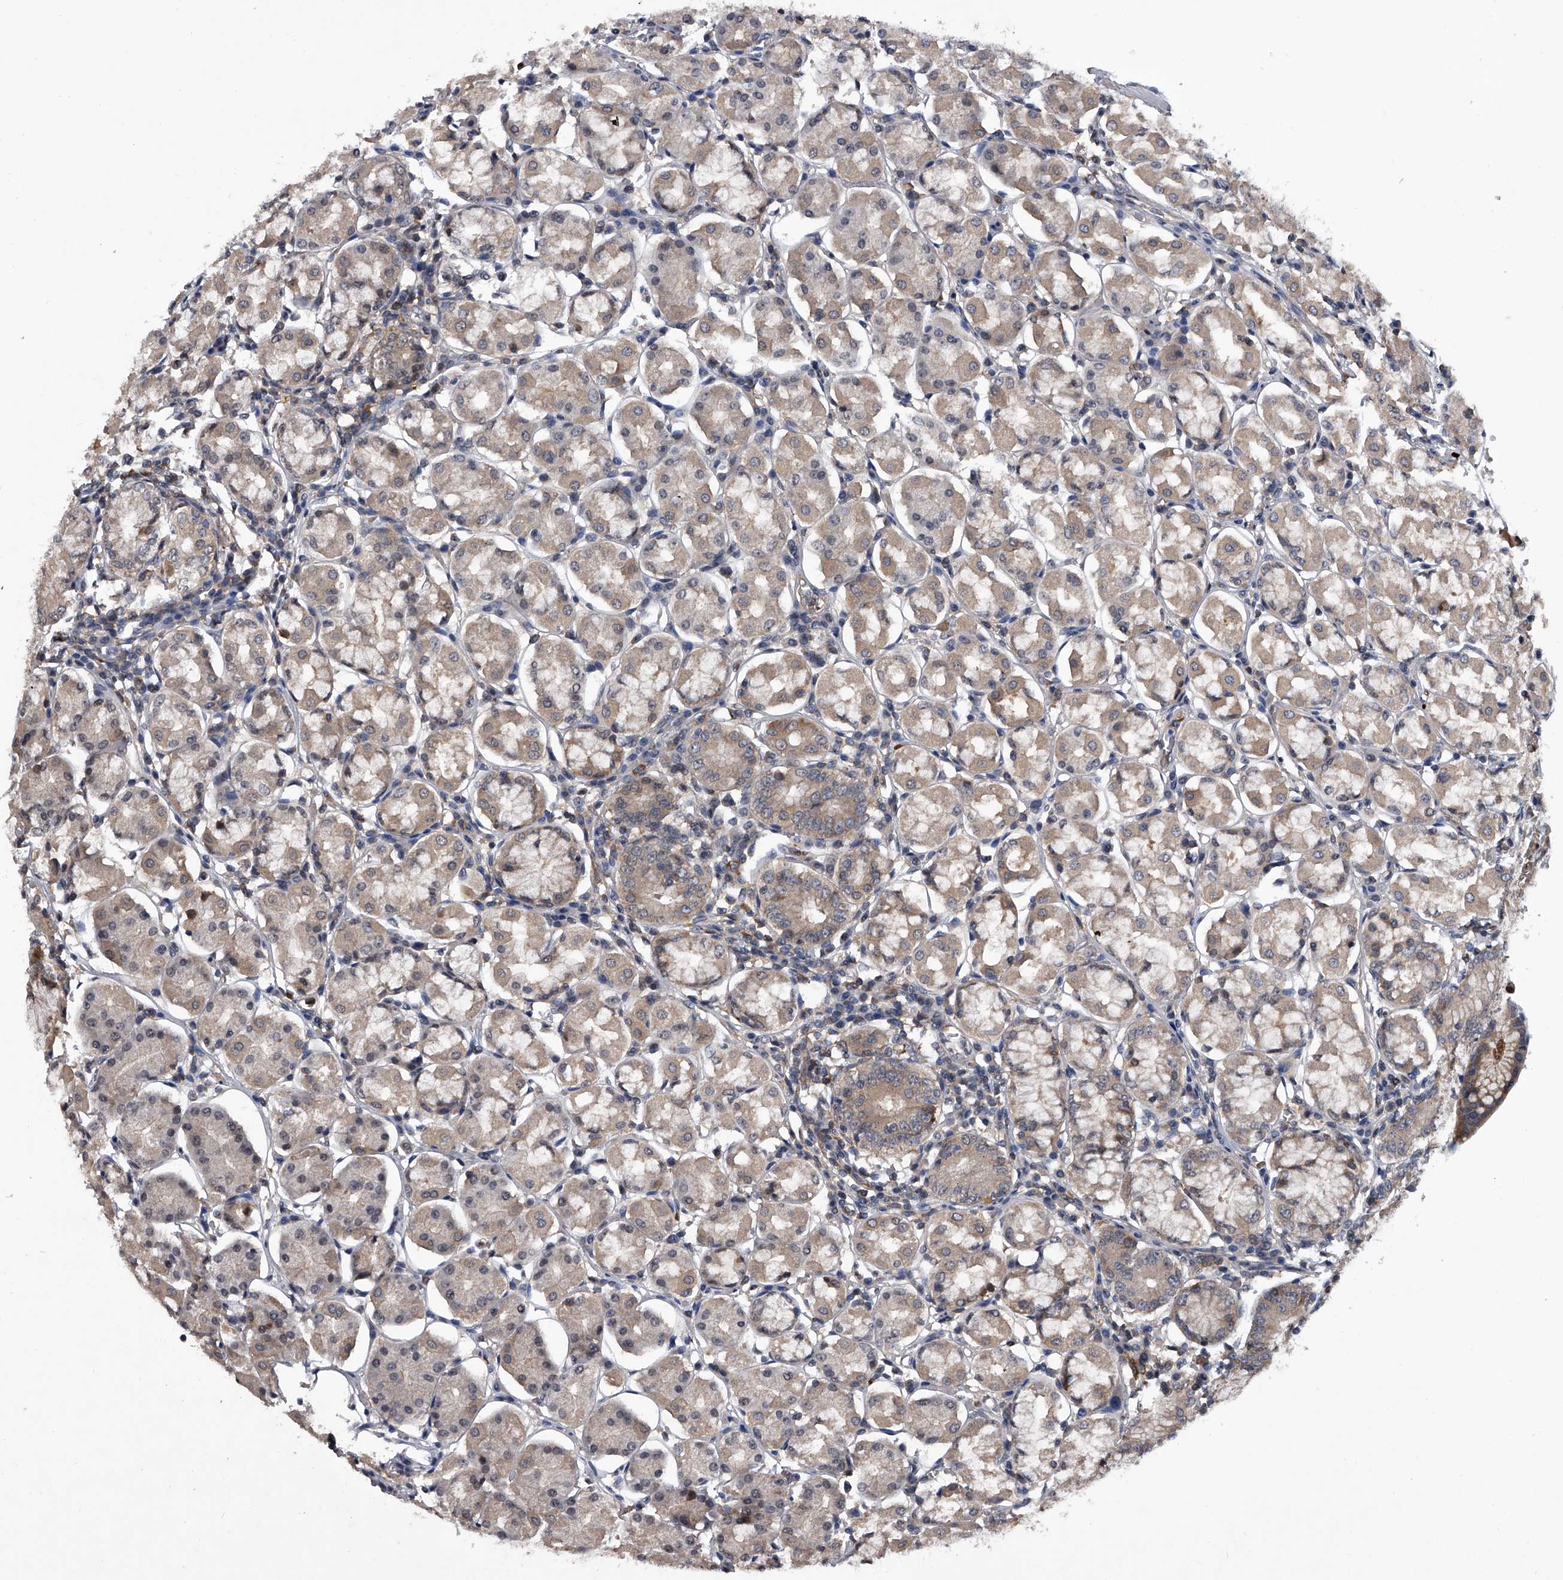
{"staining": {"intensity": "weak", "quantity": "<25%", "location": "cytoplasmic/membranous"}, "tissue": "stomach", "cell_type": "Glandular cells", "image_type": "normal", "snomed": [{"axis": "morphology", "description": "Normal tissue, NOS"}, {"axis": "topography", "description": "Stomach, lower"}], "caption": "Image shows no protein positivity in glandular cells of benign stomach.", "gene": "ZNF30", "patient": {"sex": "female", "age": 56}}